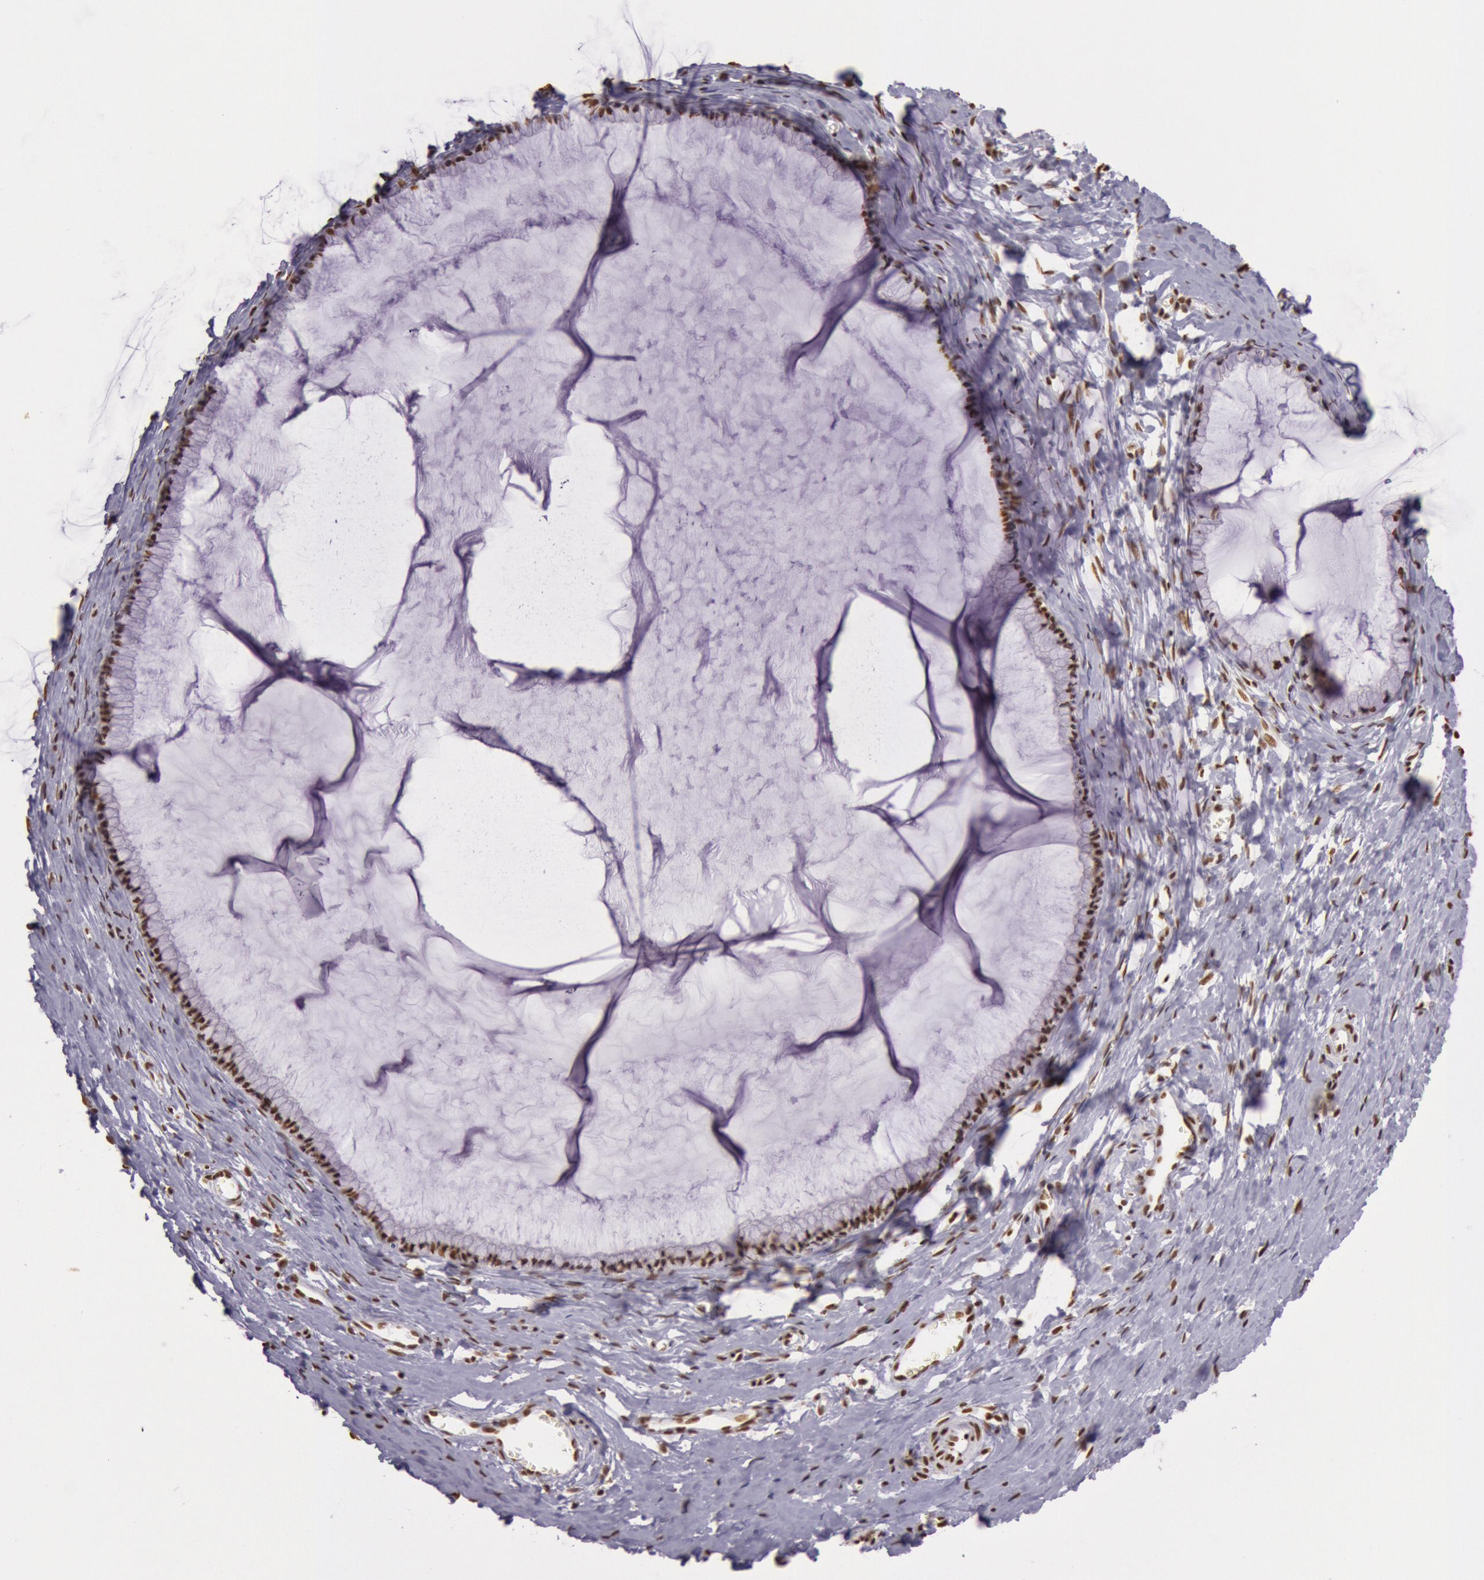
{"staining": {"intensity": "moderate", "quantity": ">75%", "location": "nuclear"}, "tissue": "cervix", "cell_type": "Glandular cells", "image_type": "normal", "snomed": [{"axis": "morphology", "description": "Normal tissue, NOS"}, {"axis": "topography", "description": "Cervix"}], "caption": "Glandular cells exhibit medium levels of moderate nuclear positivity in about >75% of cells in normal cervix. (DAB = brown stain, brightfield microscopy at high magnification).", "gene": "HNRNPH1", "patient": {"sex": "female", "age": 40}}